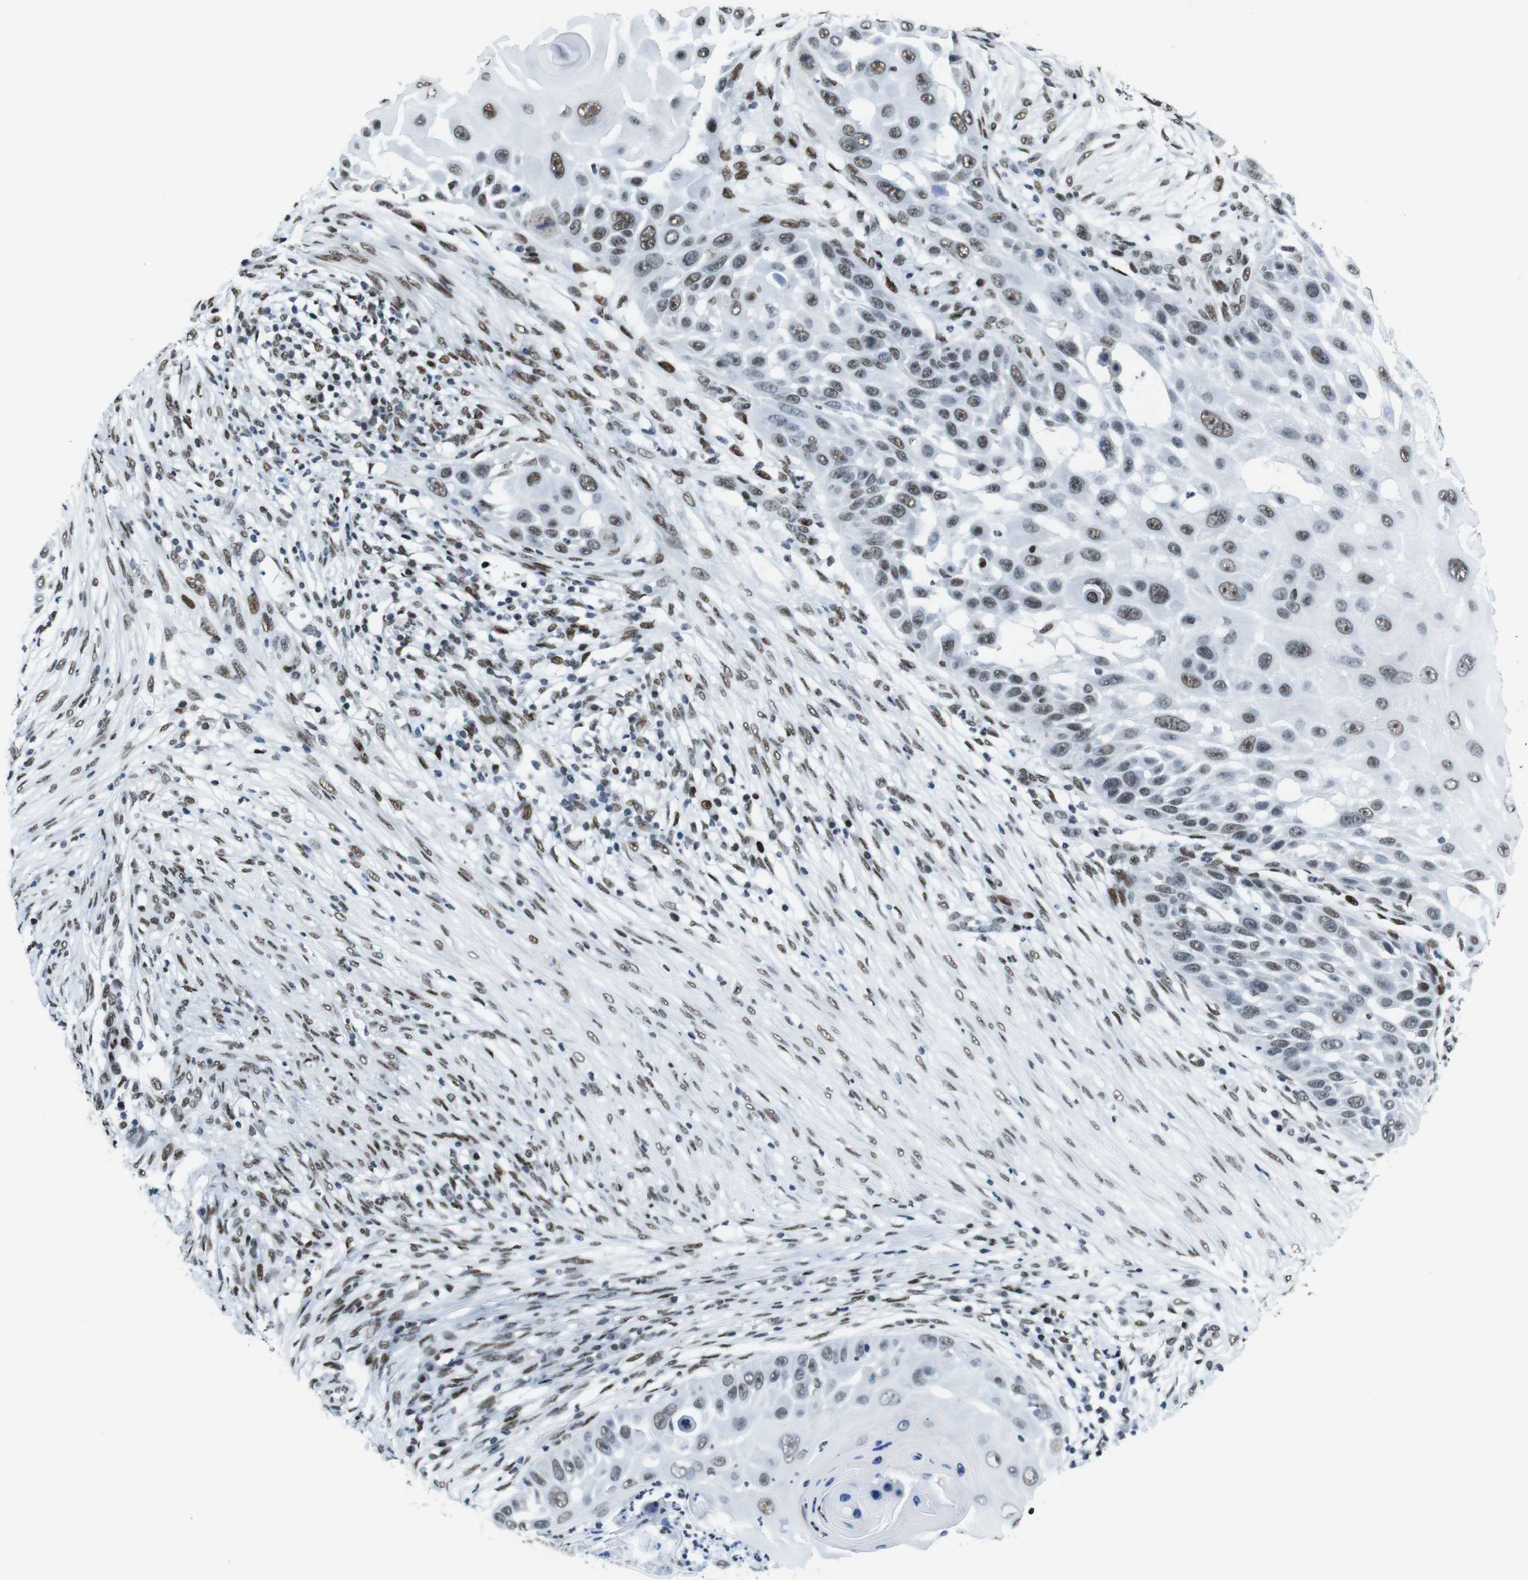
{"staining": {"intensity": "weak", "quantity": ">75%", "location": "nuclear"}, "tissue": "skin cancer", "cell_type": "Tumor cells", "image_type": "cancer", "snomed": [{"axis": "morphology", "description": "Squamous cell carcinoma, NOS"}, {"axis": "topography", "description": "Skin"}], "caption": "Immunohistochemistry (IHC) micrograph of neoplastic tissue: skin cancer (squamous cell carcinoma) stained using immunohistochemistry (IHC) displays low levels of weak protein expression localized specifically in the nuclear of tumor cells, appearing as a nuclear brown color.", "gene": "CITED2", "patient": {"sex": "female", "age": 44}}